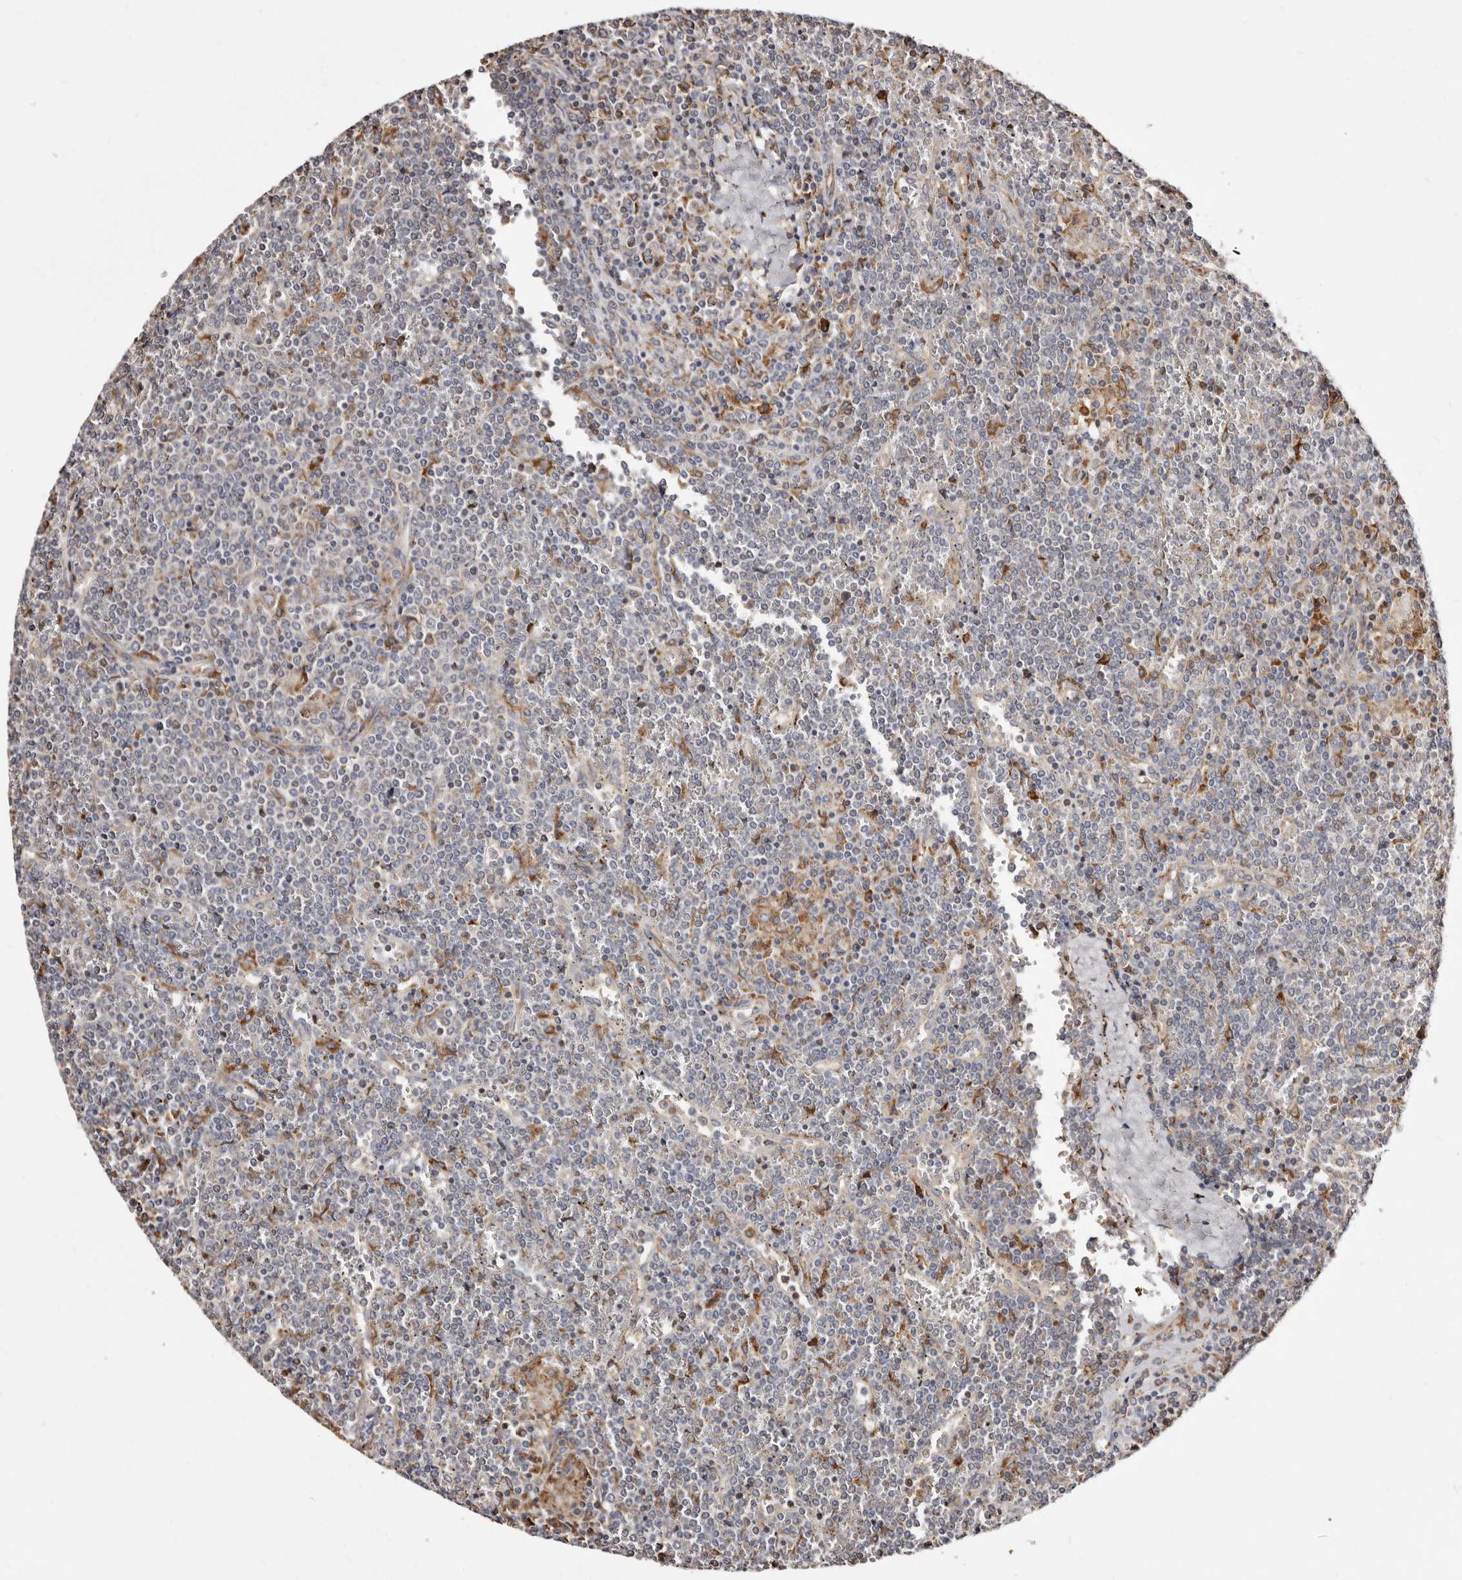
{"staining": {"intensity": "negative", "quantity": "none", "location": "none"}, "tissue": "lymphoma", "cell_type": "Tumor cells", "image_type": "cancer", "snomed": [{"axis": "morphology", "description": "Malignant lymphoma, non-Hodgkin's type, Low grade"}, {"axis": "topography", "description": "Spleen"}], "caption": "Human malignant lymphoma, non-Hodgkin's type (low-grade) stained for a protein using immunohistochemistry (IHC) displays no positivity in tumor cells.", "gene": "ACBD6", "patient": {"sex": "female", "age": 19}}